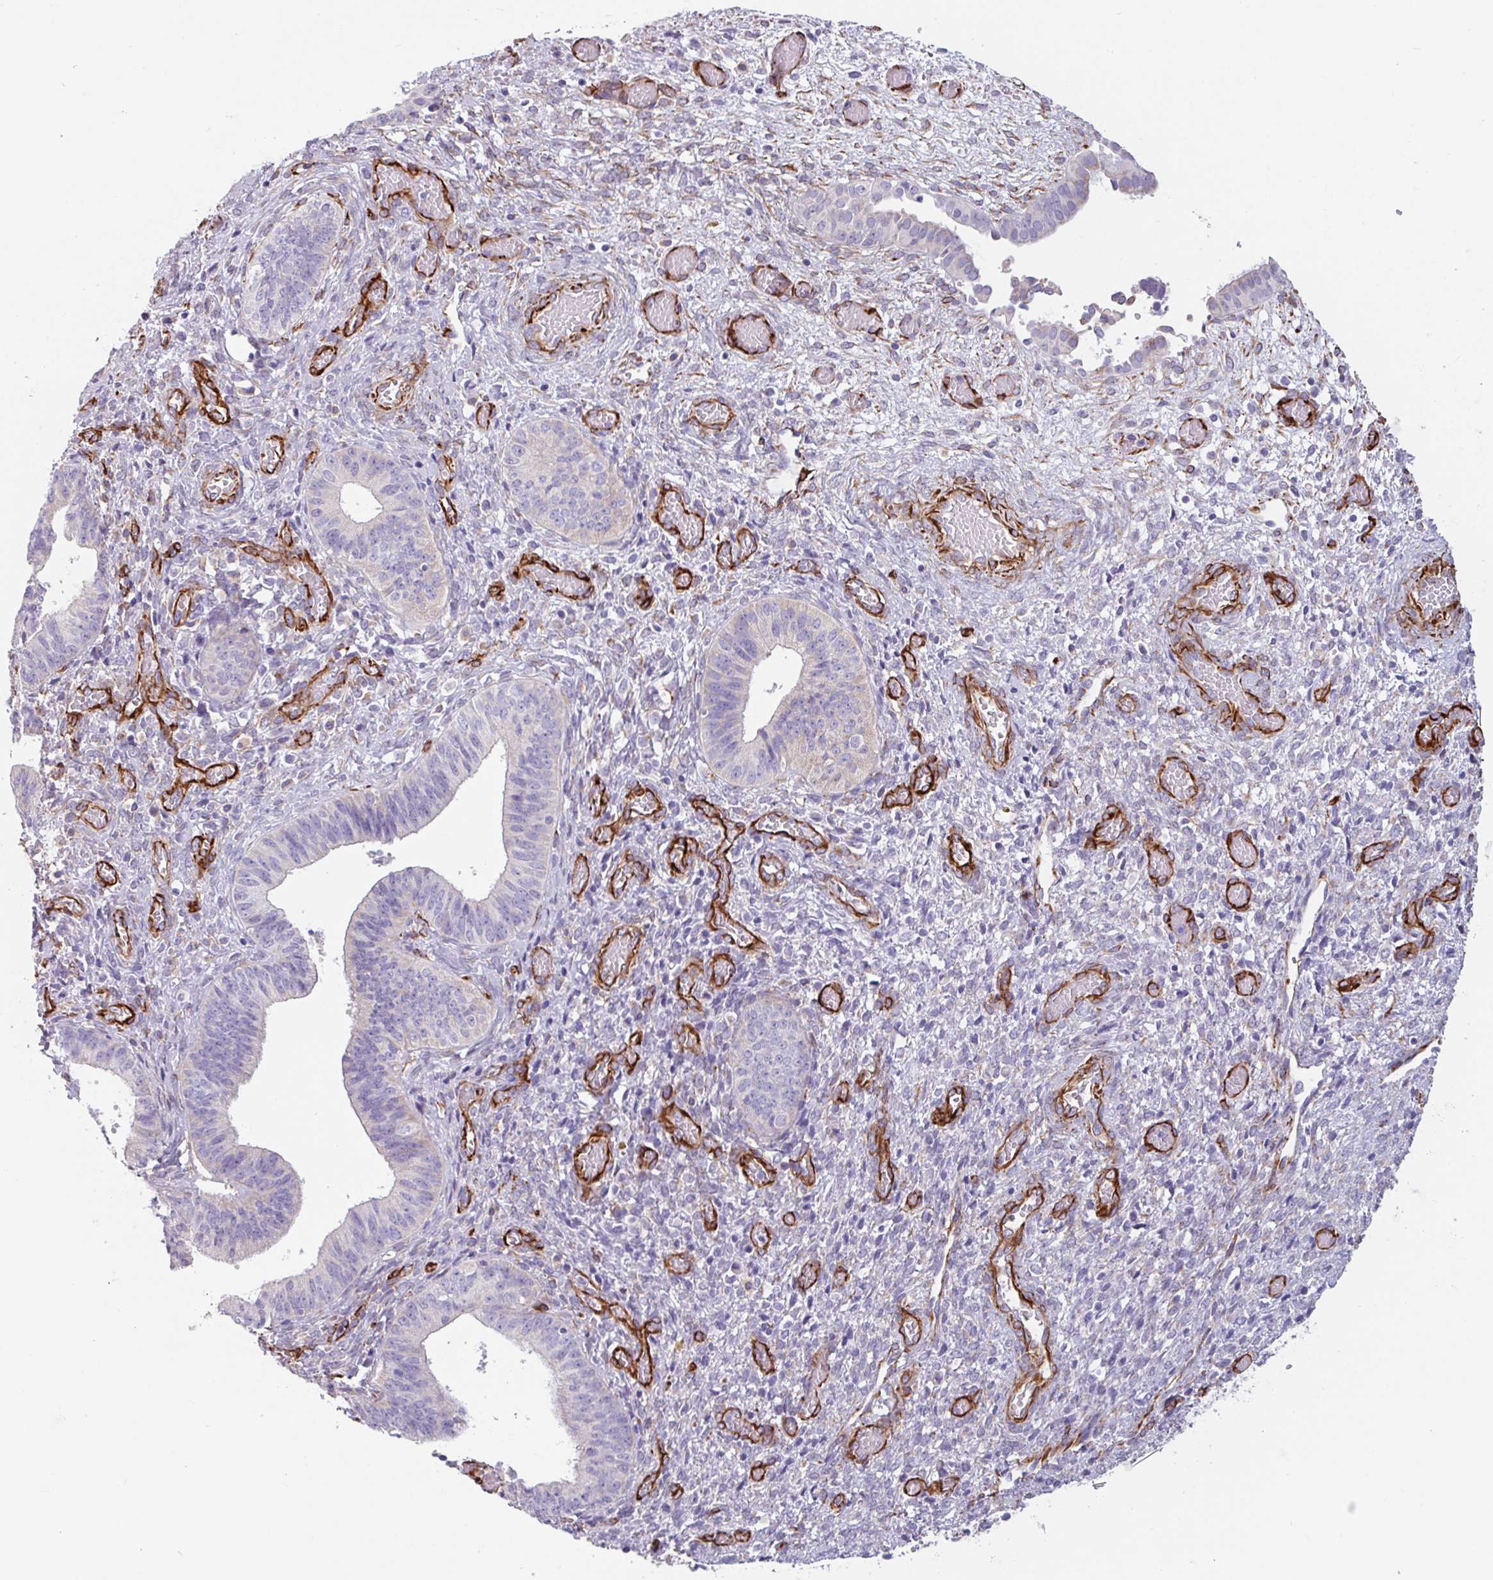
{"staining": {"intensity": "negative", "quantity": "none", "location": "none"}, "tissue": "cervical cancer", "cell_type": "Tumor cells", "image_type": "cancer", "snomed": [{"axis": "morphology", "description": "Squamous cell carcinoma, NOS"}, {"axis": "topography", "description": "Cervix"}], "caption": "IHC of human cervical cancer (squamous cell carcinoma) reveals no staining in tumor cells.", "gene": "BTD", "patient": {"sex": "female", "age": 59}}